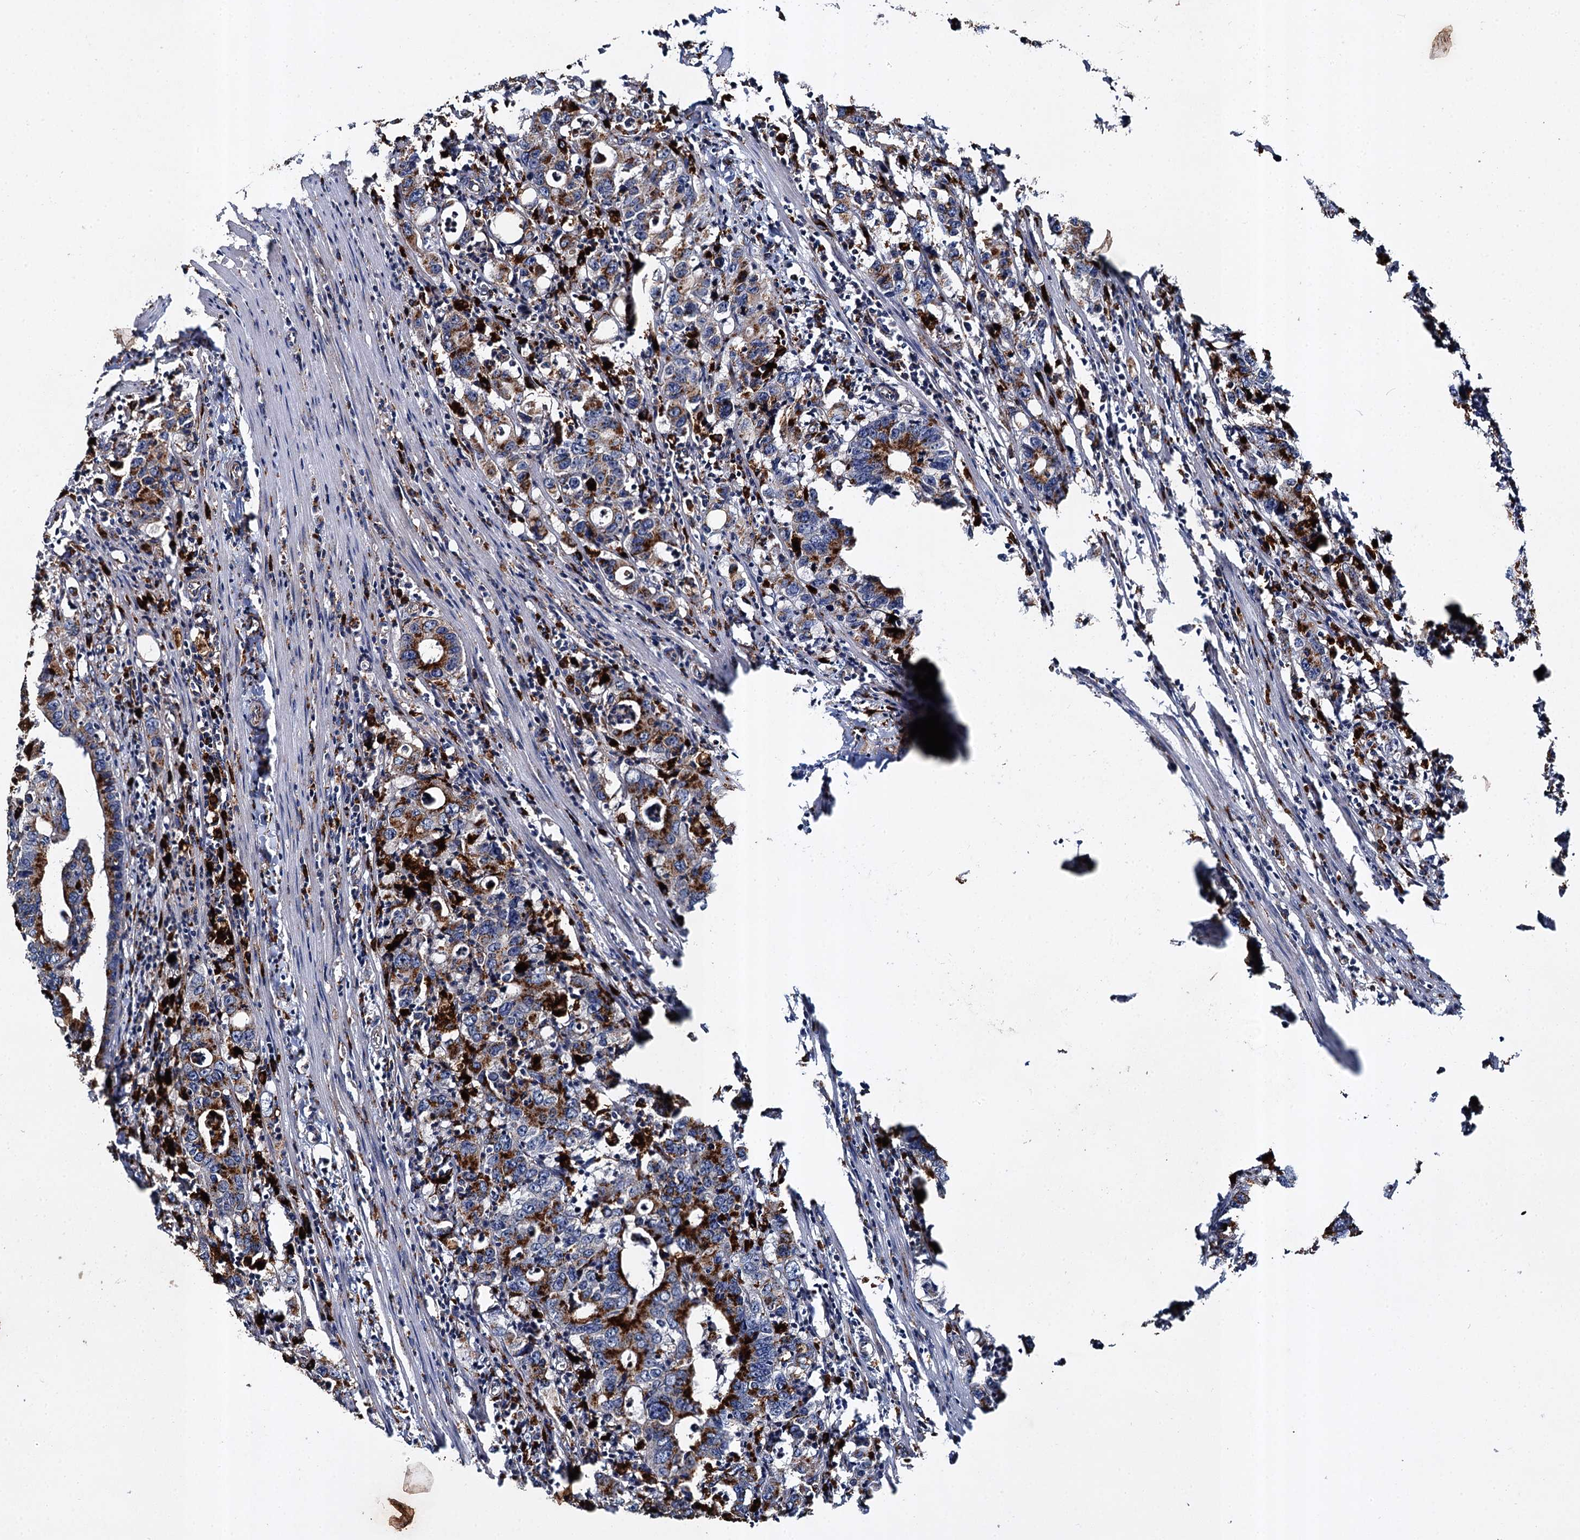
{"staining": {"intensity": "strong", "quantity": "25%-75%", "location": "cytoplasmic/membranous"}, "tissue": "colorectal cancer", "cell_type": "Tumor cells", "image_type": "cancer", "snomed": [{"axis": "morphology", "description": "Adenocarcinoma, NOS"}, {"axis": "topography", "description": "Colon"}], "caption": "Immunohistochemical staining of human colorectal adenocarcinoma demonstrates strong cytoplasmic/membranous protein staining in about 25%-75% of tumor cells. Nuclei are stained in blue.", "gene": "GBA1", "patient": {"sex": "female", "age": 75}}